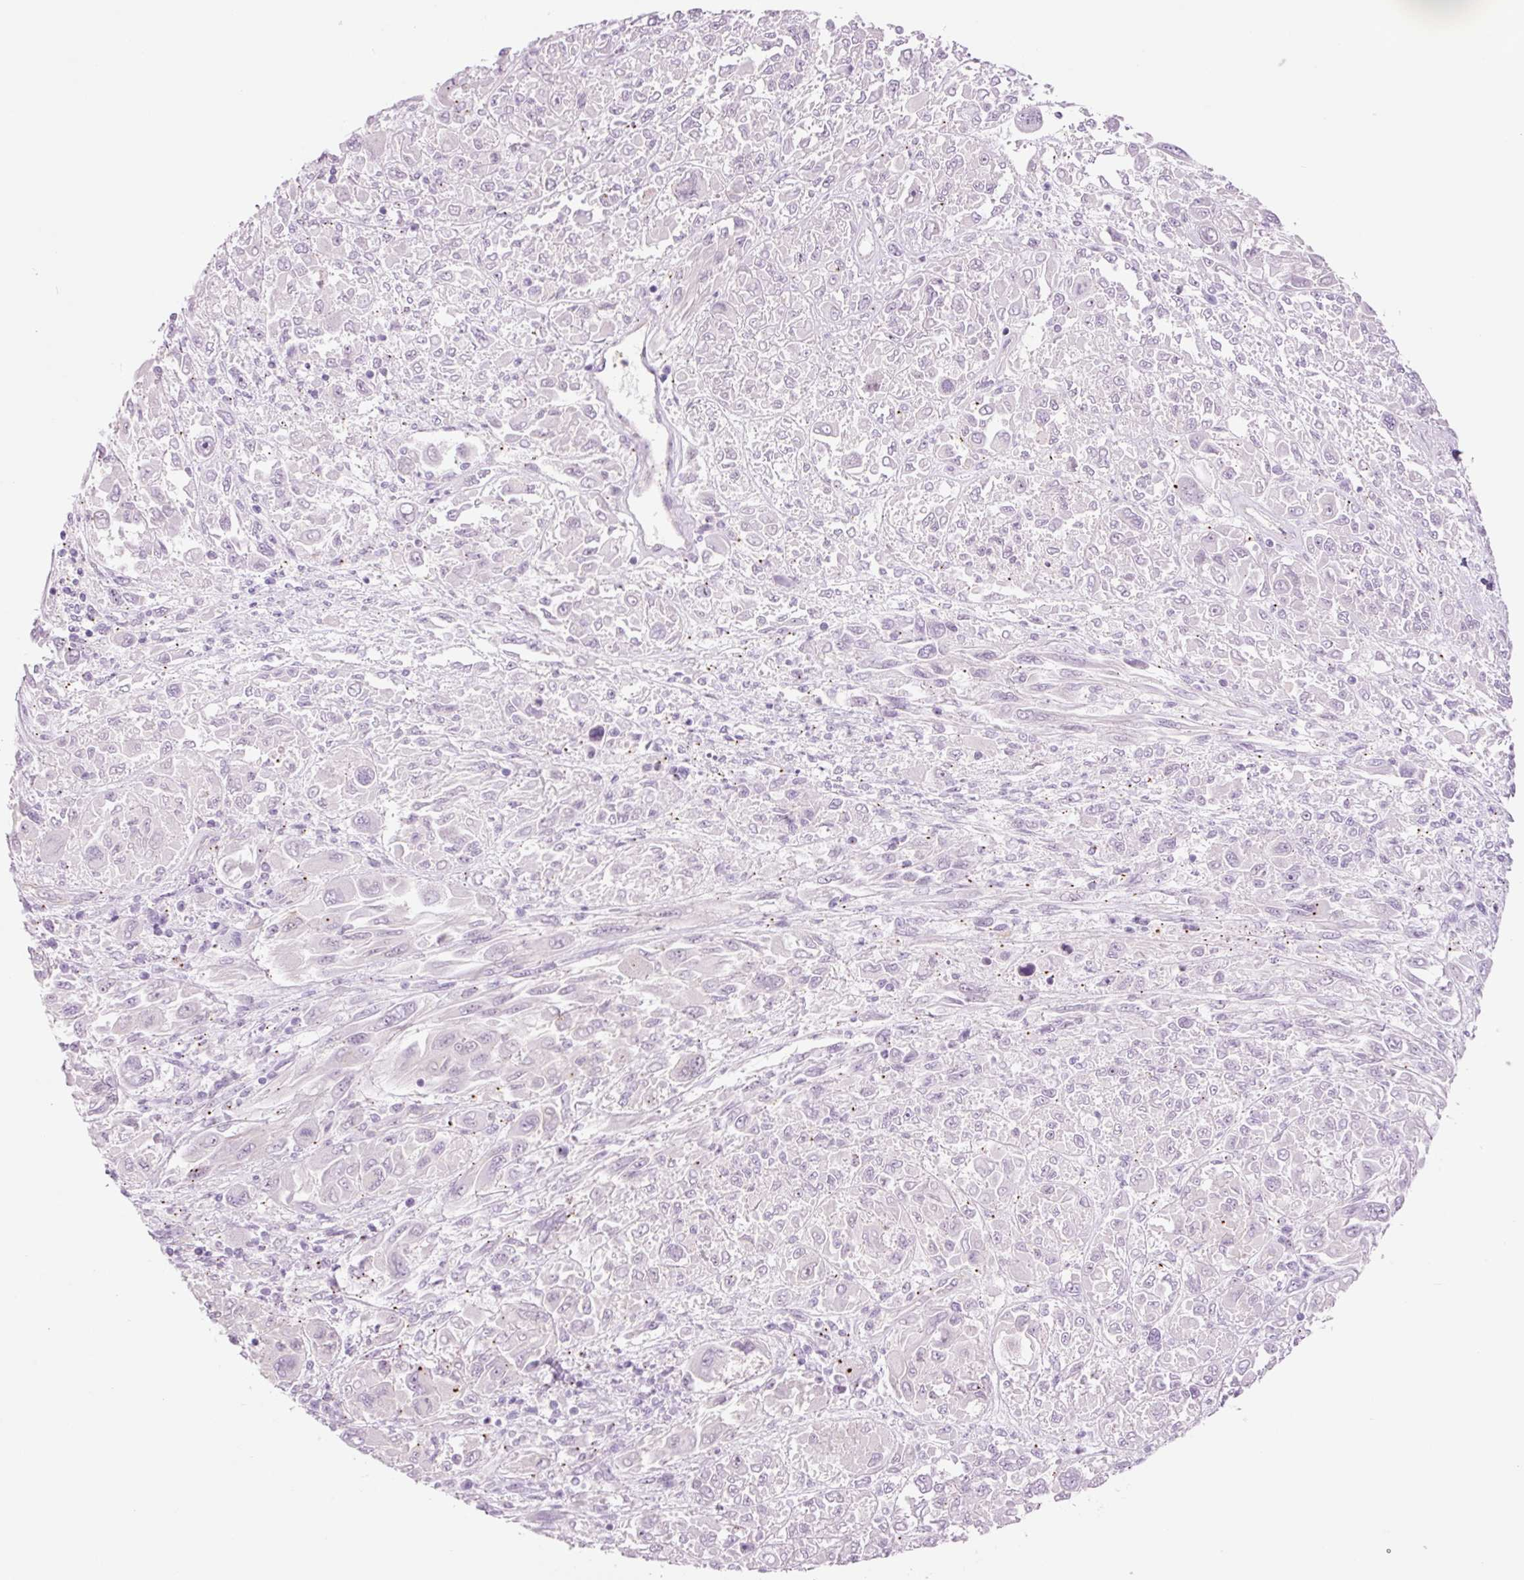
{"staining": {"intensity": "negative", "quantity": "none", "location": "none"}, "tissue": "melanoma", "cell_type": "Tumor cells", "image_type": "cancer", "snomed": [{"axis": "morphology", "description": "Malignant melanoma, NOS"}, {"axis": "topography", "description": "Skin"}], "caption": "Tumor cells are negative for protein expression in human melanoma.", "gene": "HSPA4L", "patient": {"sex": "female", "age": 91}}